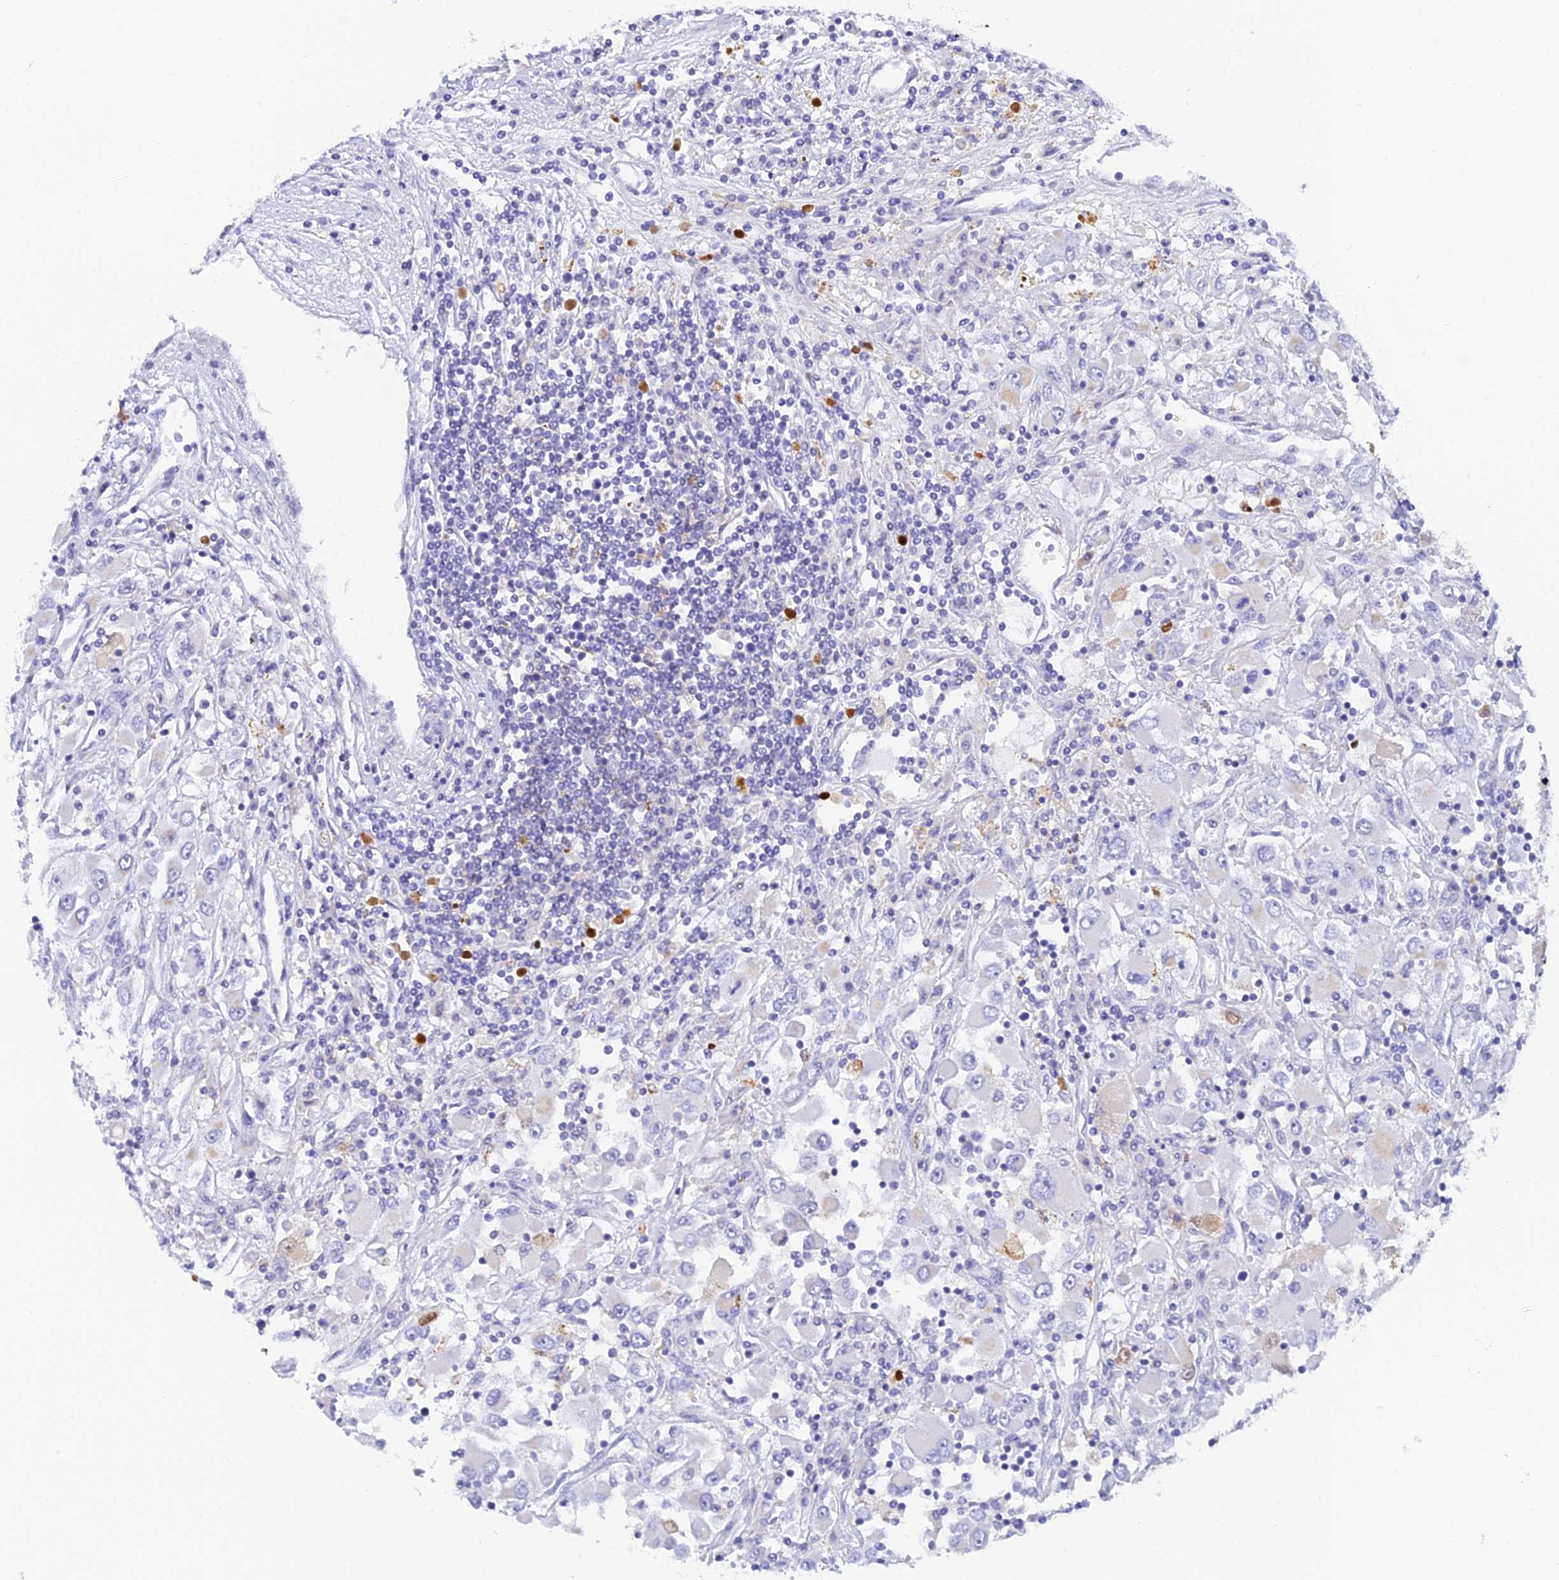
{"staining": {"intensity": "negative", "quantity": "none", "location": "none"}, "tissue": "renal cancer", "cell_type": "Tumor cells", "image_type": "cancer", "snomed": [{"axis": "morphology", "description": "Adenocarcinoma, NOS"}, {"axis": "topography", "description": "Kidney"}], "caption": "An image of renal cancer stained for a protein shows no brown staining in tumor cells.", "gene": "C12orf29", "patient": {"sex": "female", "age": 52}}